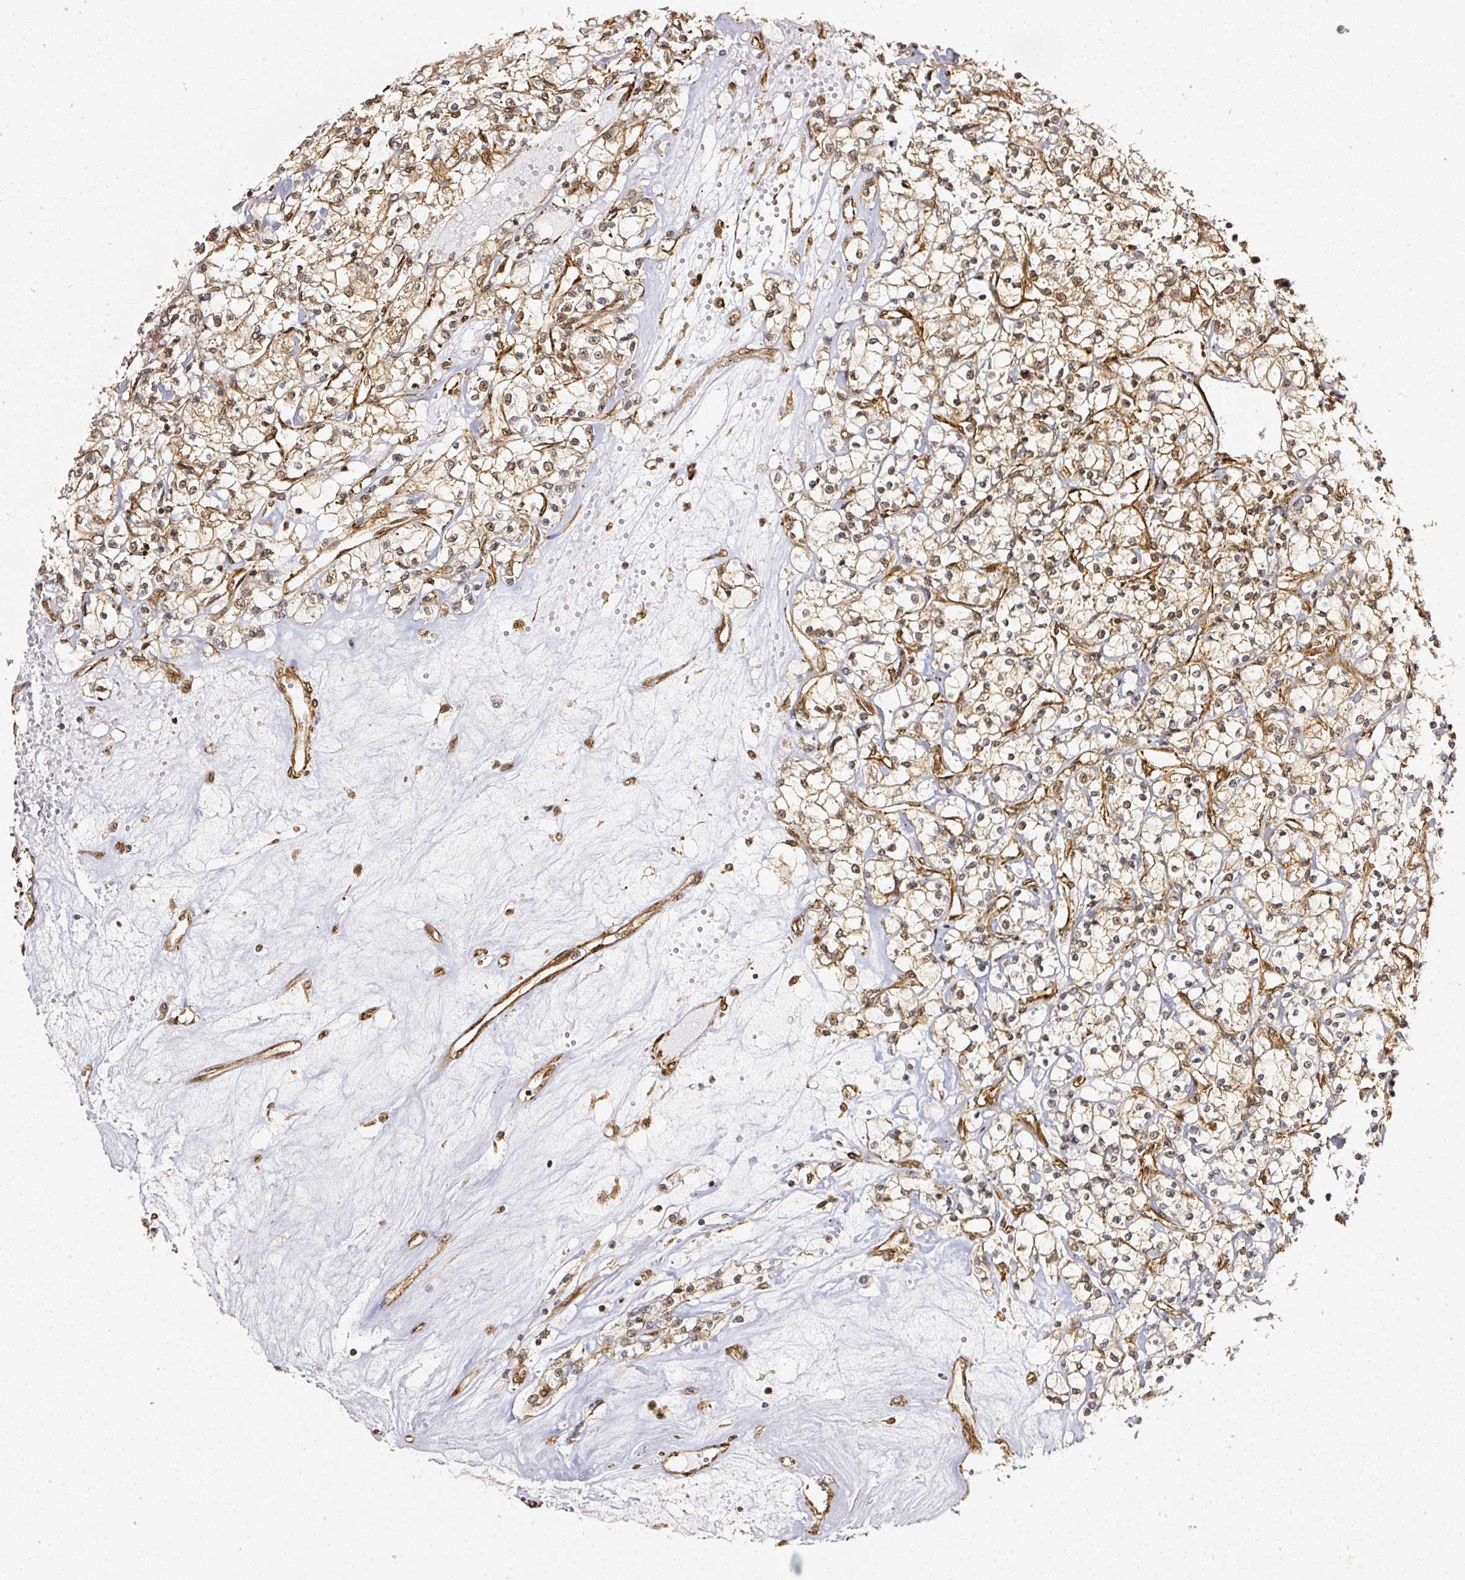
{"staining": {"intensity": "moderate", "quantity": ">75%", "location": "cytoplasmic/membranous,nuclear"}, "tissue": "renal cancer", "cell_type": "Tumor cells", "image_type": "cancer", "snomed": [{"axis": "morphology", "description": "Adenocarcinoma, NOS"}, {"axis": "topography", "description": "Kidney"}], "caption": "Immunohistochemical staining of human renal cancer exhibits moderate cytoplasmic/membranous and nuclear protein expression in about >75% of tumor cells.", "gene": "PSMD1", "patient": {"sex": "female", "age": 59}}